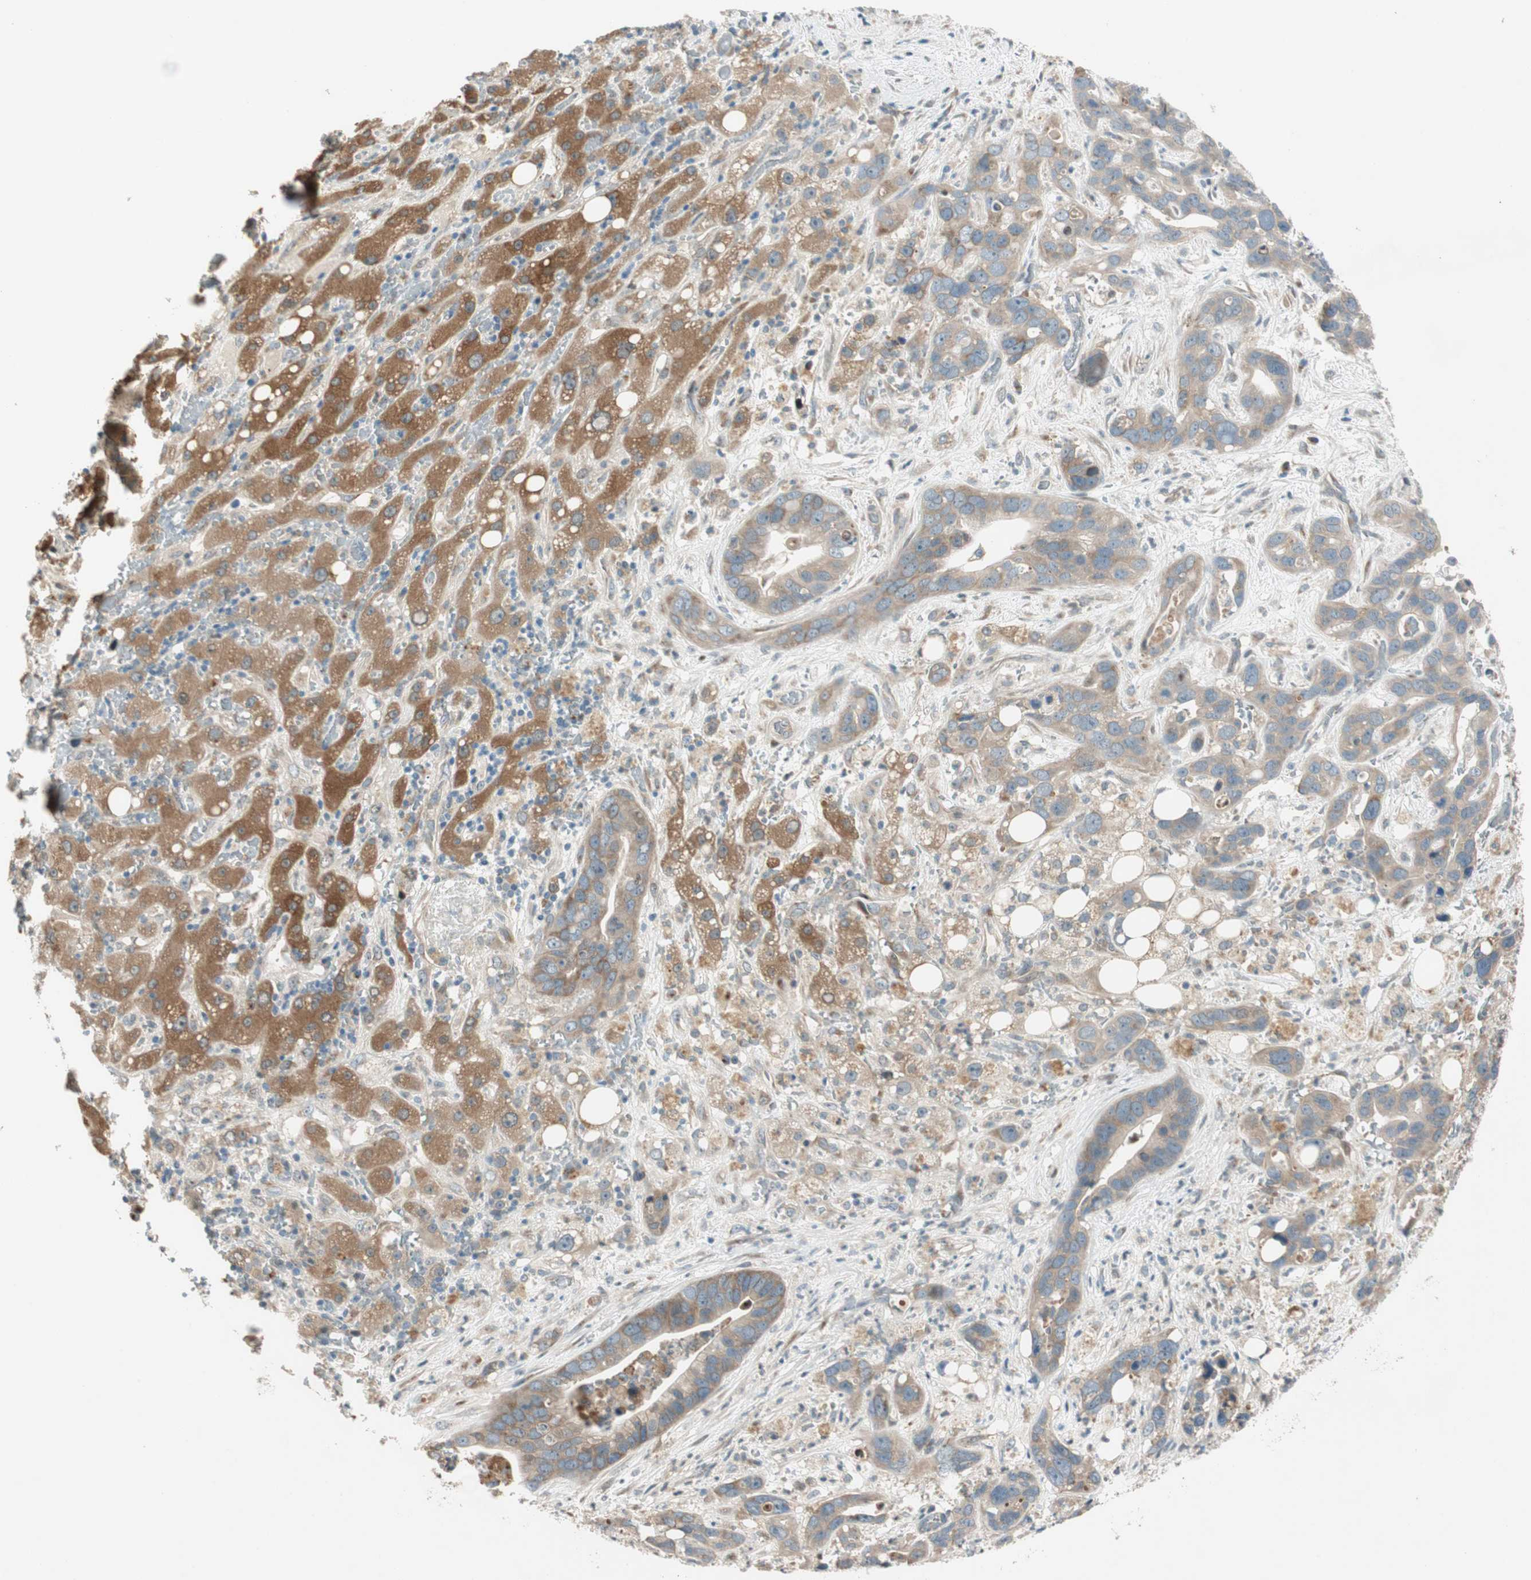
{"staining": {"intensity": "weak", "quantity": ">75%", "location": "cytoplasmic/membranous"}, "tissue": "liver cancer", "cell_type": "Tumor cells", "image_type": "cancer", "snomed": [{"axis": "morphology", "description": "Cholangiocarcinoma"}, {"axis": "topography", "description": "Liver"}], "caption": "A low amount of weak cytoplasmic/membranous expression is seen in approximately >75% of tumor cells in liver cholangiocarcinoma tissue. The protein of interest is stained brown, and the nuclei are stained in blue (DAB IHC with brightfield microscopy, high magnification).", "gene": "CGRRF1", "patient": {"sex": "female", "age": 65}}